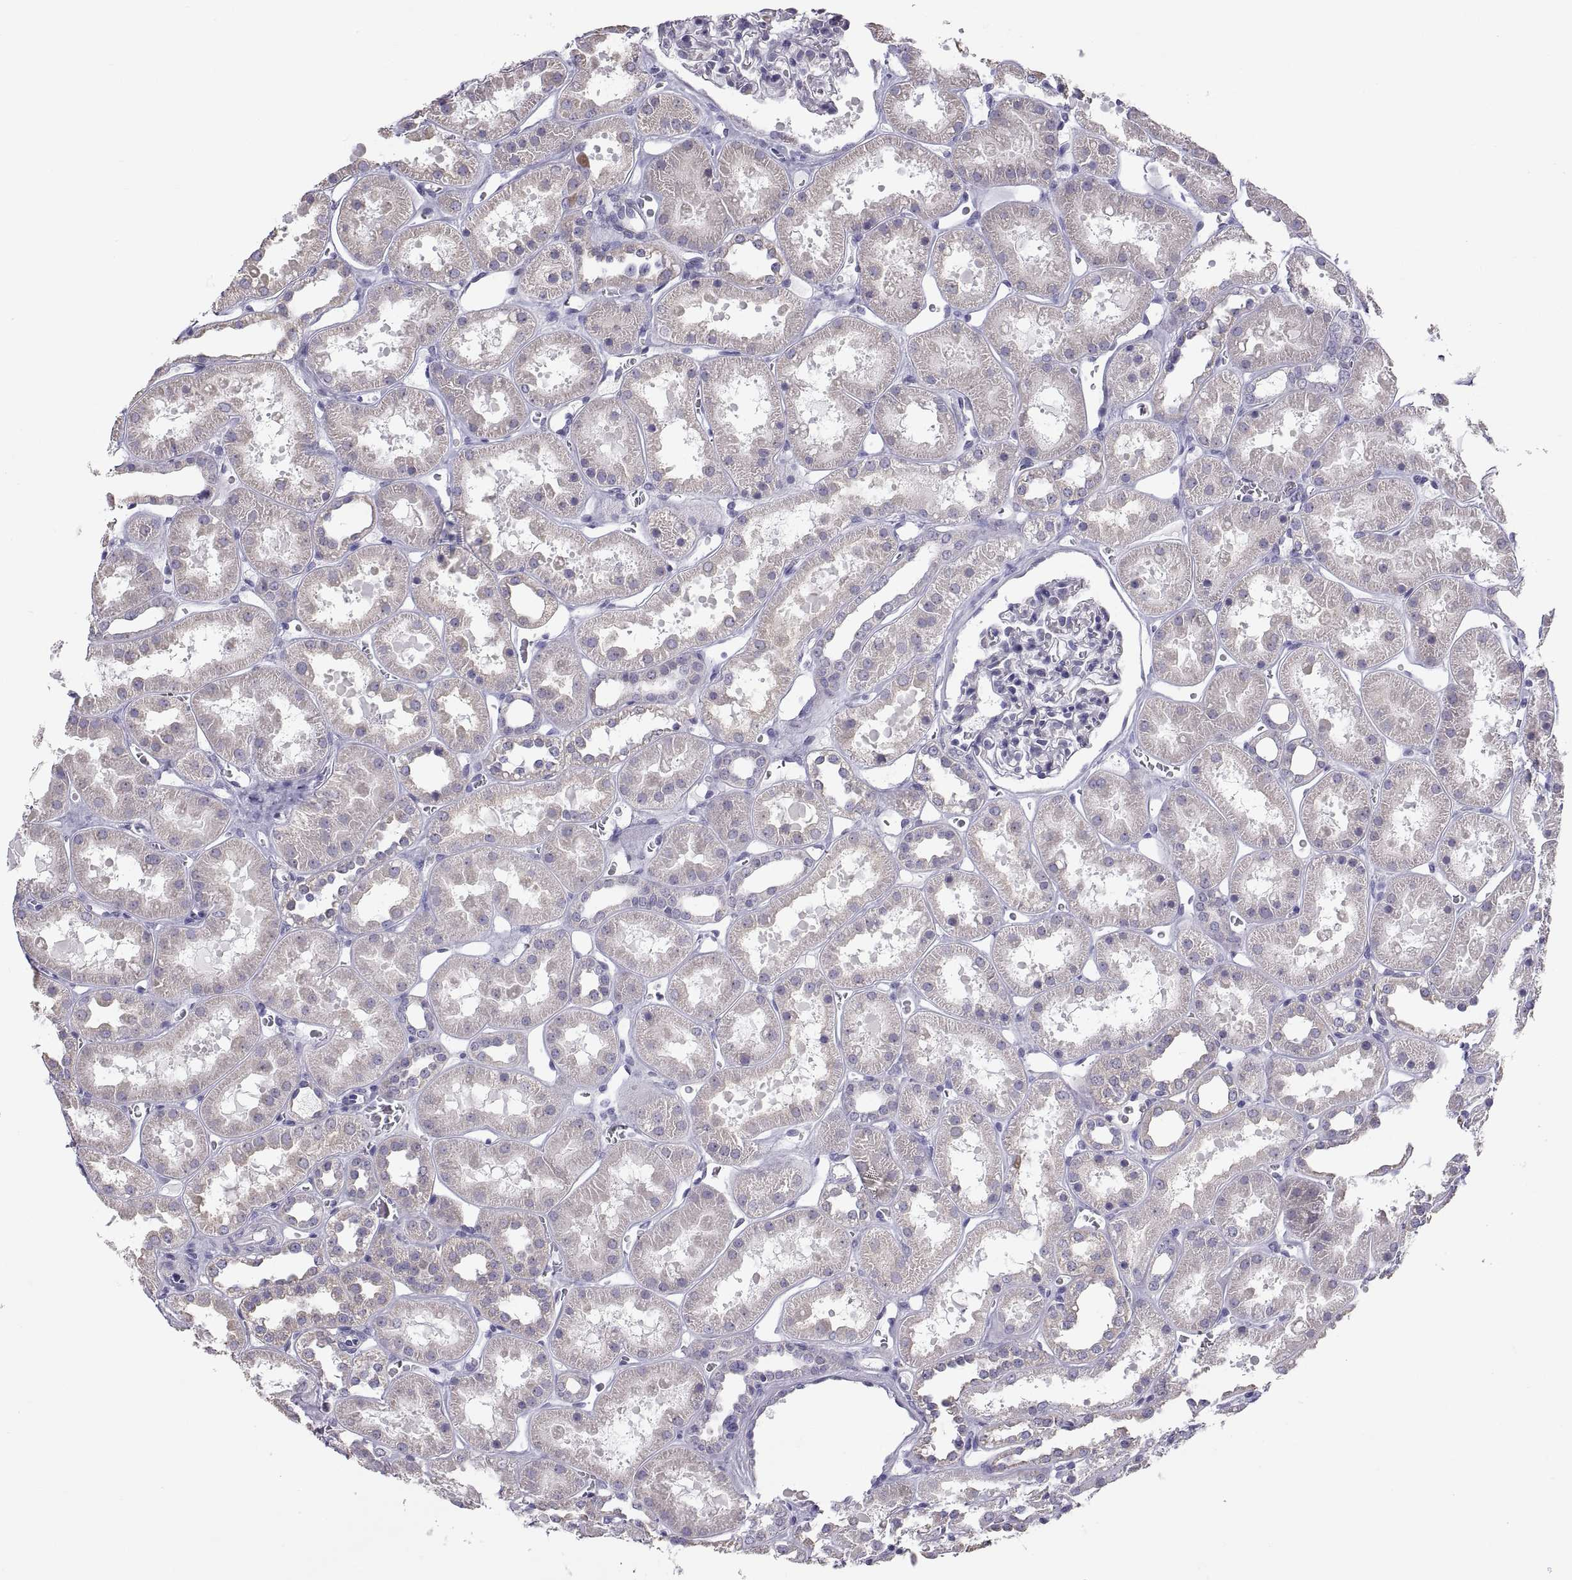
{"staining": {"intensity": "negative", "quantity": "none", "location": "none"}, "tissue": "kidney", "cell_type": "Cells in glomeruli", "image_type": "normal", "snomed": [{"axis": "morphology", "description": "Normal tissue, NOS"}, {"axis": "topography", "description": "Kidney"}], "caption": "Histopathology image shows no protein positivity in cells in glomeruli of normal kidney. Brightfield microscopy of immunohistochemistry (IHC) stained with DAB (3,3'-diaminobenzidine) (brown) and hematoxylin (blue), captured at high magnification.", "gene": "TNNC1", "patient": {"sex": "female", "age": 41}}